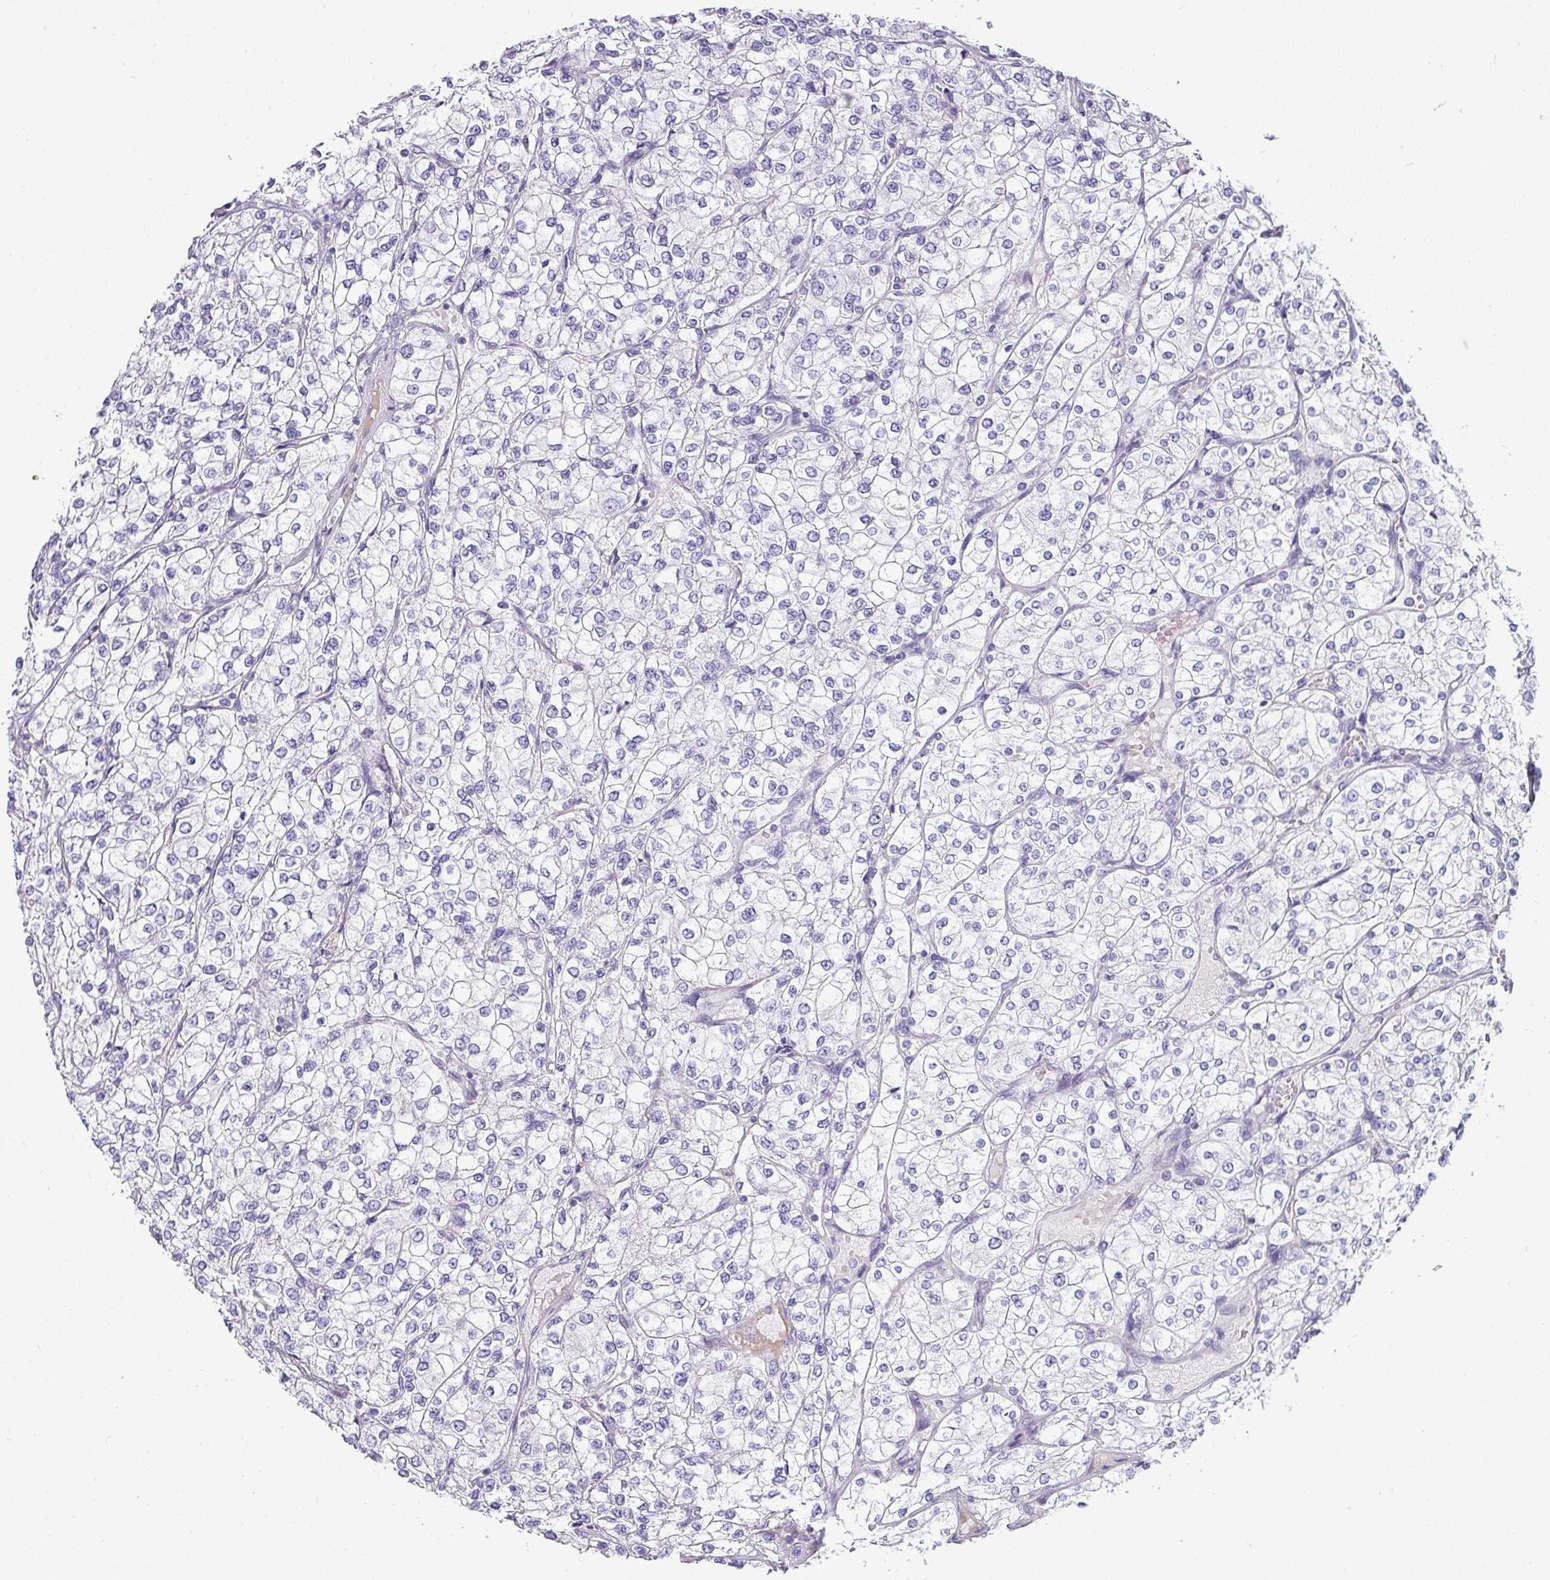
{"staining": {"intensity": "negative", "quantity": "none", "location": "none"}, "tissue": "renal cancer", "cell_type": "Tumor cells", "image_type": "cancer", "snomed": [{"axis": "morphology", "description": "Adenocarcinoma, NOS"}, {"axis": "topography", "description": "Kidney"}], "caption": "Micrograph shows no protein staining in tumor cells of renal cancer (adenocarcinoma) tissue.", "gene": "VCX2", "patient": {"sex": "male", "age": 80}}